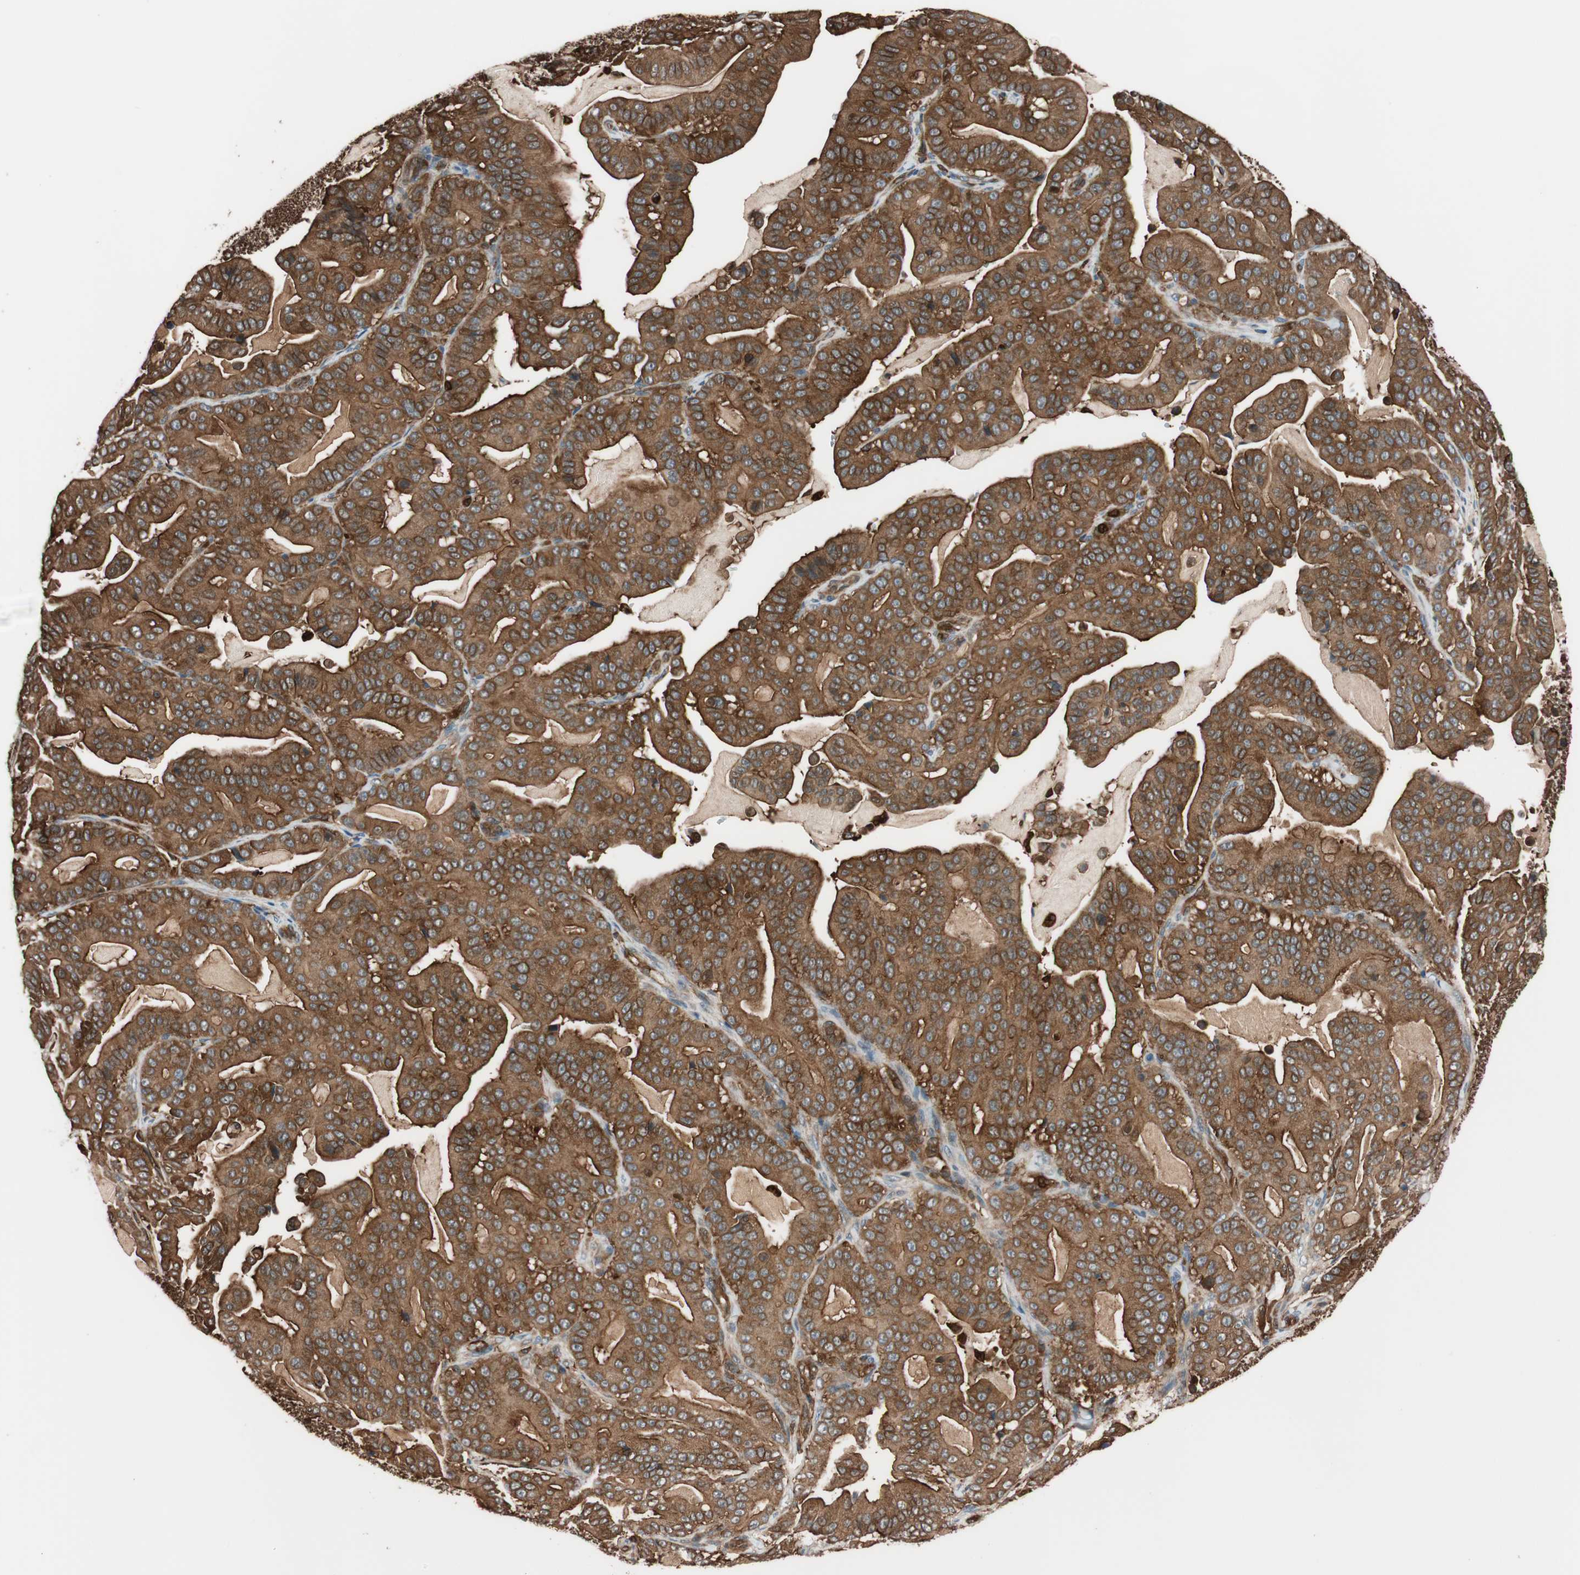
{"staining": {"intensity": "strong", "quantity": ">75%", "location": "cytoplasmic/membranous"}, "tissue": "pancreatic cancer", "cell_type": "Tumor cells", "image_type": "cancer", "snomed": [{"axis": "morphology", "description": "Adenocarcinoma, NOS"}, {"axis": "topography", "description": "Pancreas"}], "caption": "Tumor cells reveal strong cytoplasmic/membranous positivity in about >75% of cells in pancreatic cancer.", "gene": "VASP", "patient": {"sex": "male", "age": 63}}